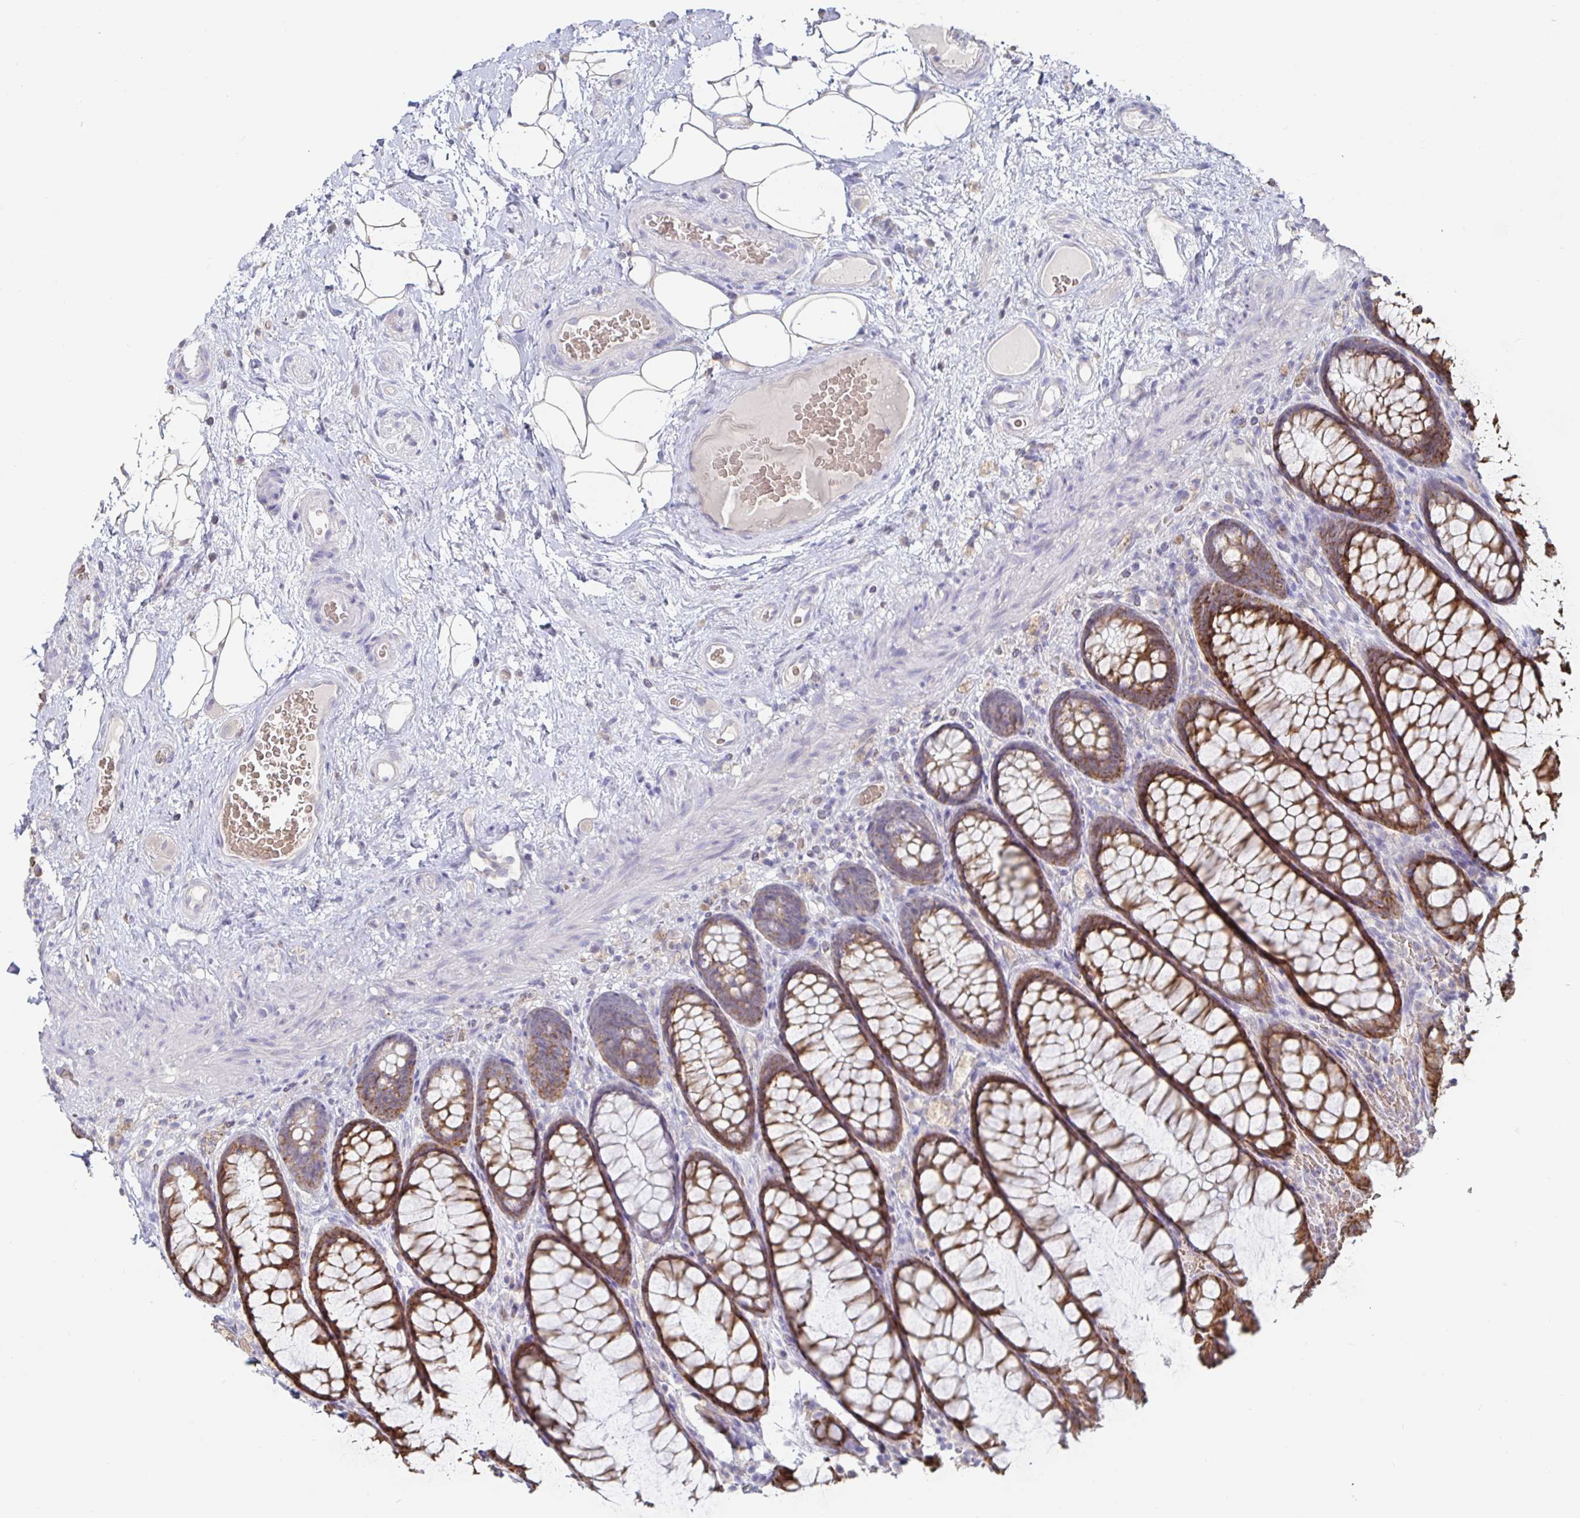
{"staining": {"intensity": "moderate", "quantity": ">75%", "location": "cytoplasmic/membranous"}, "tissue": "rectum", "cell_type": "Glandular cells", "image_type": "normal", "snomed": [{"axis": "morphology", "description": "Normal tissue, NOS"}, {"axis": "topography", "description": "Rectum"}], "caption": "Immunohistochemistry (IHC) of benign human rectum demonstrates medium levels of moderate cytoplasmic/membranous staining in about >75% of glandular cells.", "gene": "SPPL3", "patient": {"sex": "female", "age": 67}}